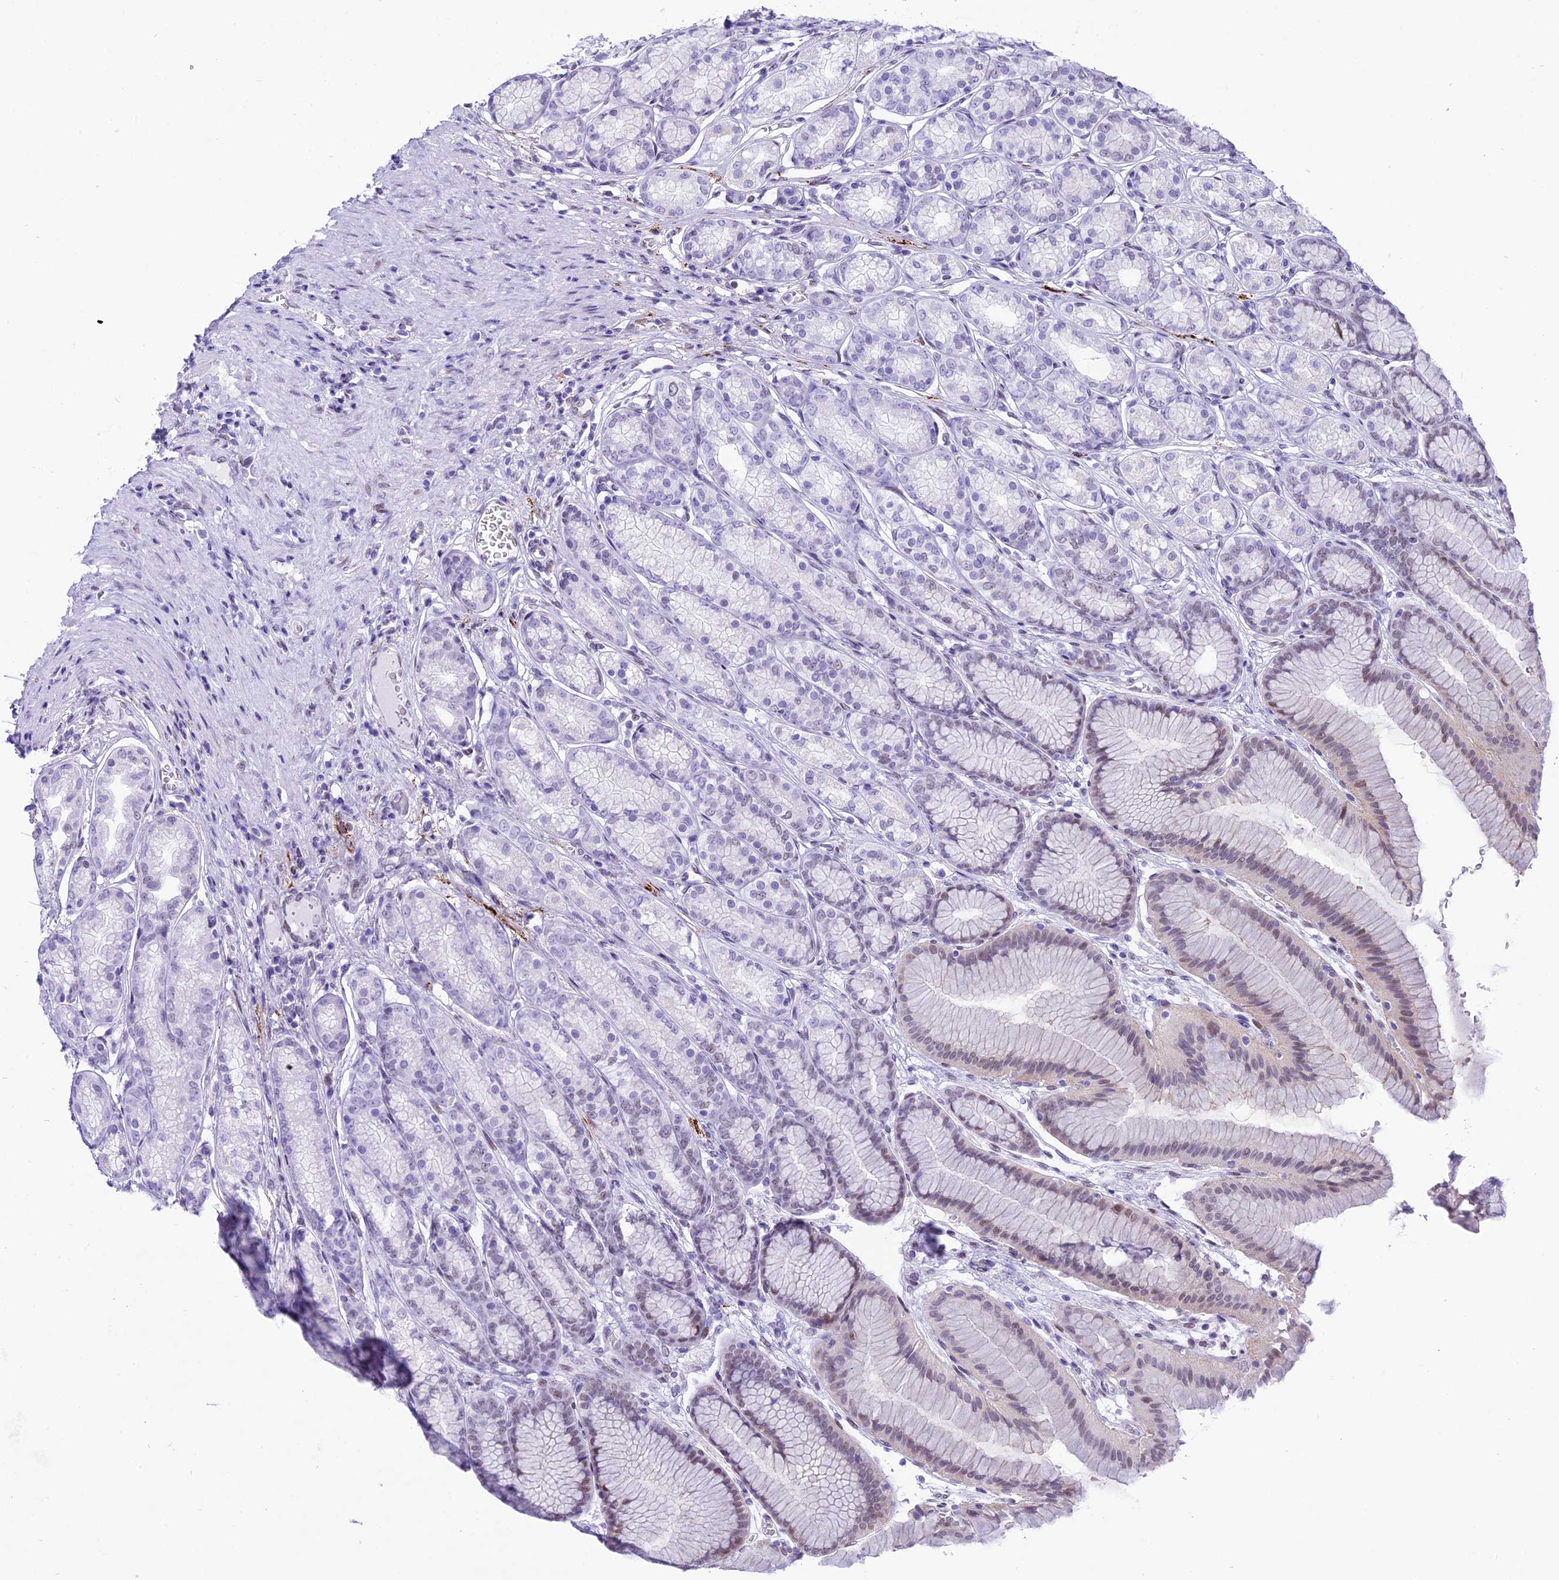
{"staining": {"intensity": "strong", "quantity": "<25%", "location": "nuclear"}, "tissue": "stomach", "cell_type": "Glandular cells", "image_type": "normal", "snomed": [{"axis": "morphology", "description": "Normal tissue, NOS"}, {"axis": "morphology", "description": "Adenocarcinoma, NOS"}, {"axis": "morphology", "description": "Adenocarcinoma, High grade"}, {"axis": "topography", "description": "Stomach, upper"}, {"axis": "topography", "description": "Stomach"}], "caption": "Brown immunohistochemical staining in benign stomach reveals strong nuclear positivity in about <25% of glandular cells.", "gene": "RPS6KB1", "patient": {"sex": "female", "age": 65}}